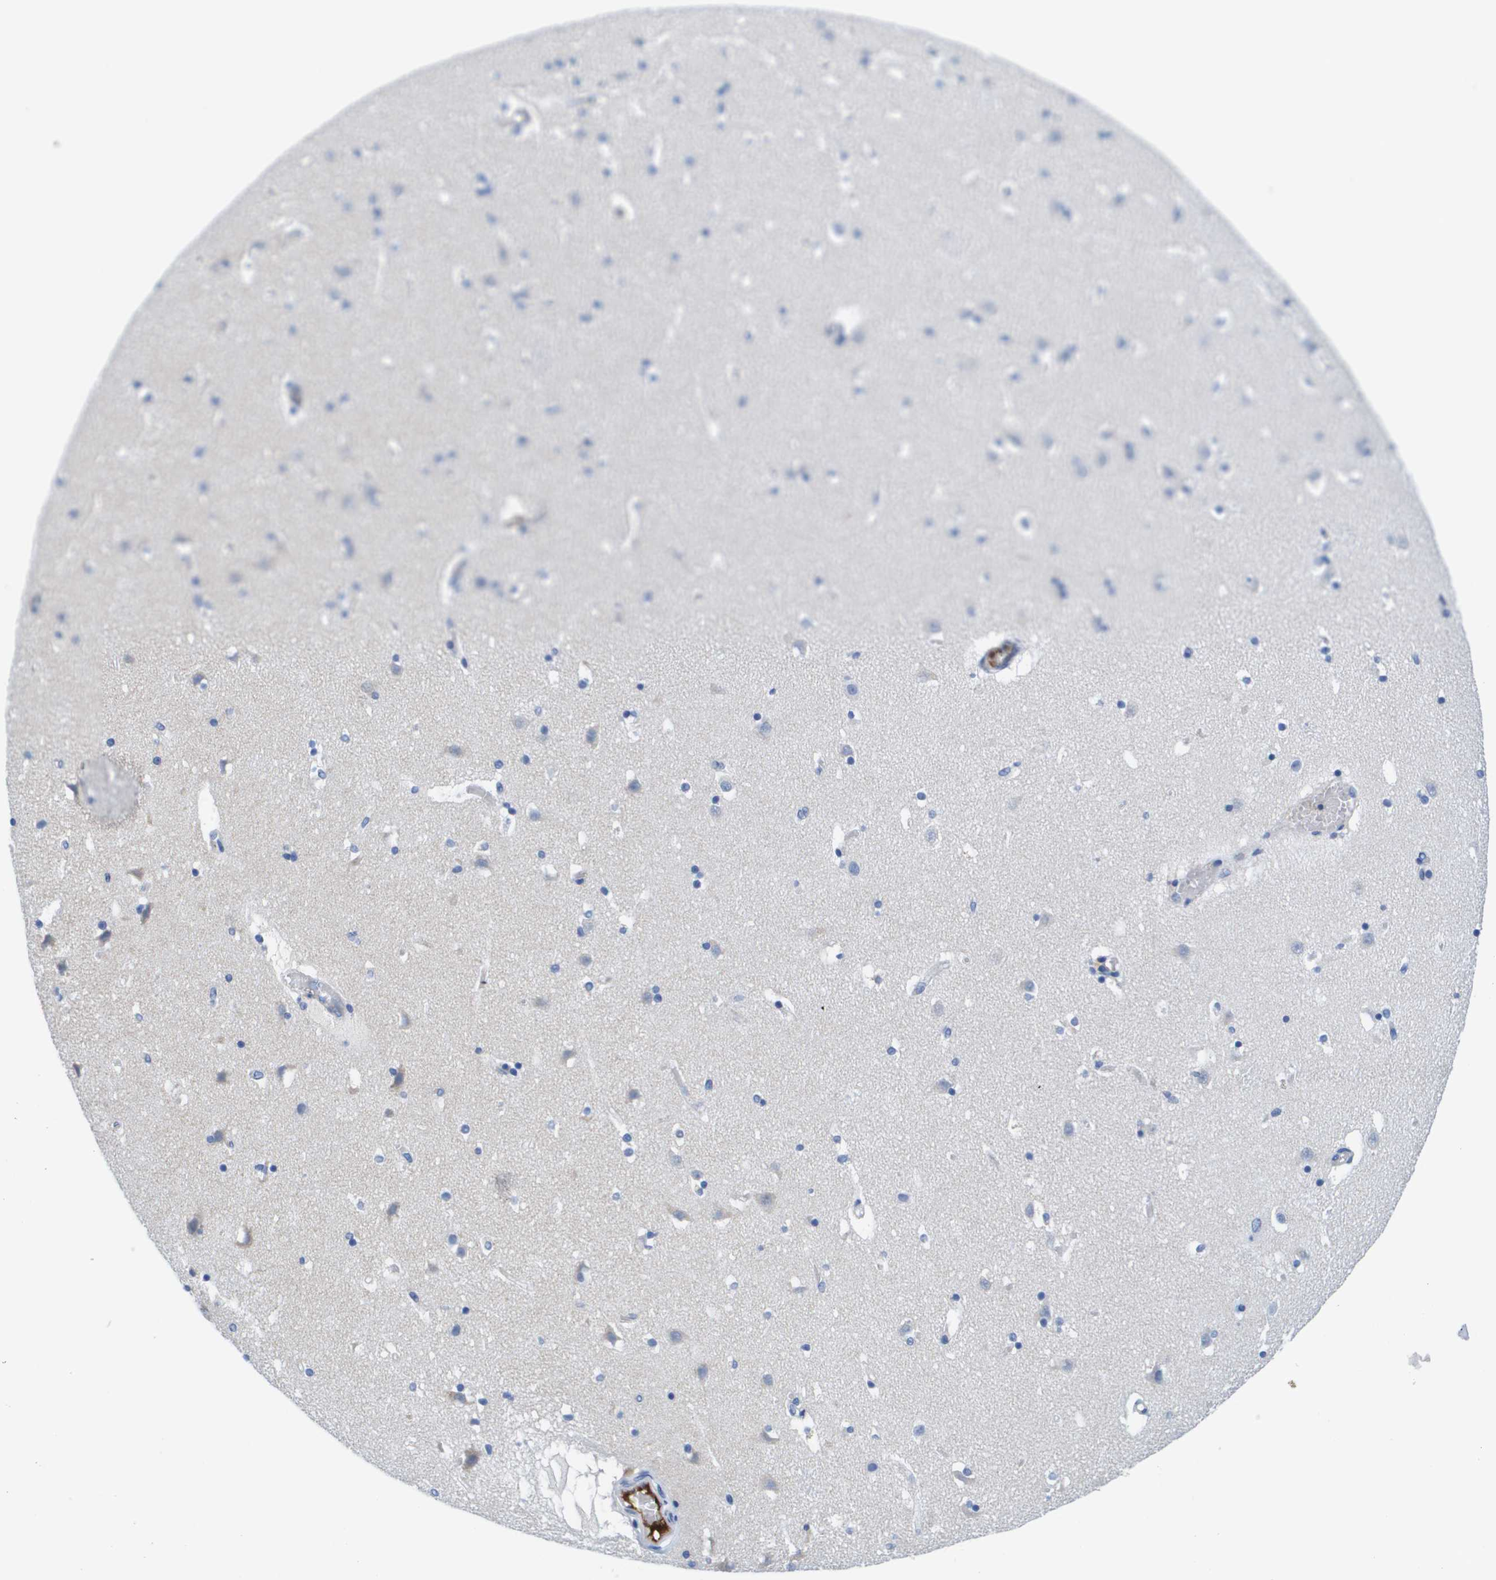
{"staining": {"intensity": "negative", "quantity": "none", "location": "none"}, "tissue": "caudate", "cell_type": "Glial cells", "image_type": "normal", "snomed": [{"axis": "morphology", "description": "Normal tissue, NOS"}, {"axis": "topography", "description": "Lateral ventricle wall"}], "caption": "High power microscopy photomicrograph of an IHC image of benign caudate, revealing no significant expression in glial cells.", "gene": "APOA1", "patient": {"sex": "male", "age": 45}}